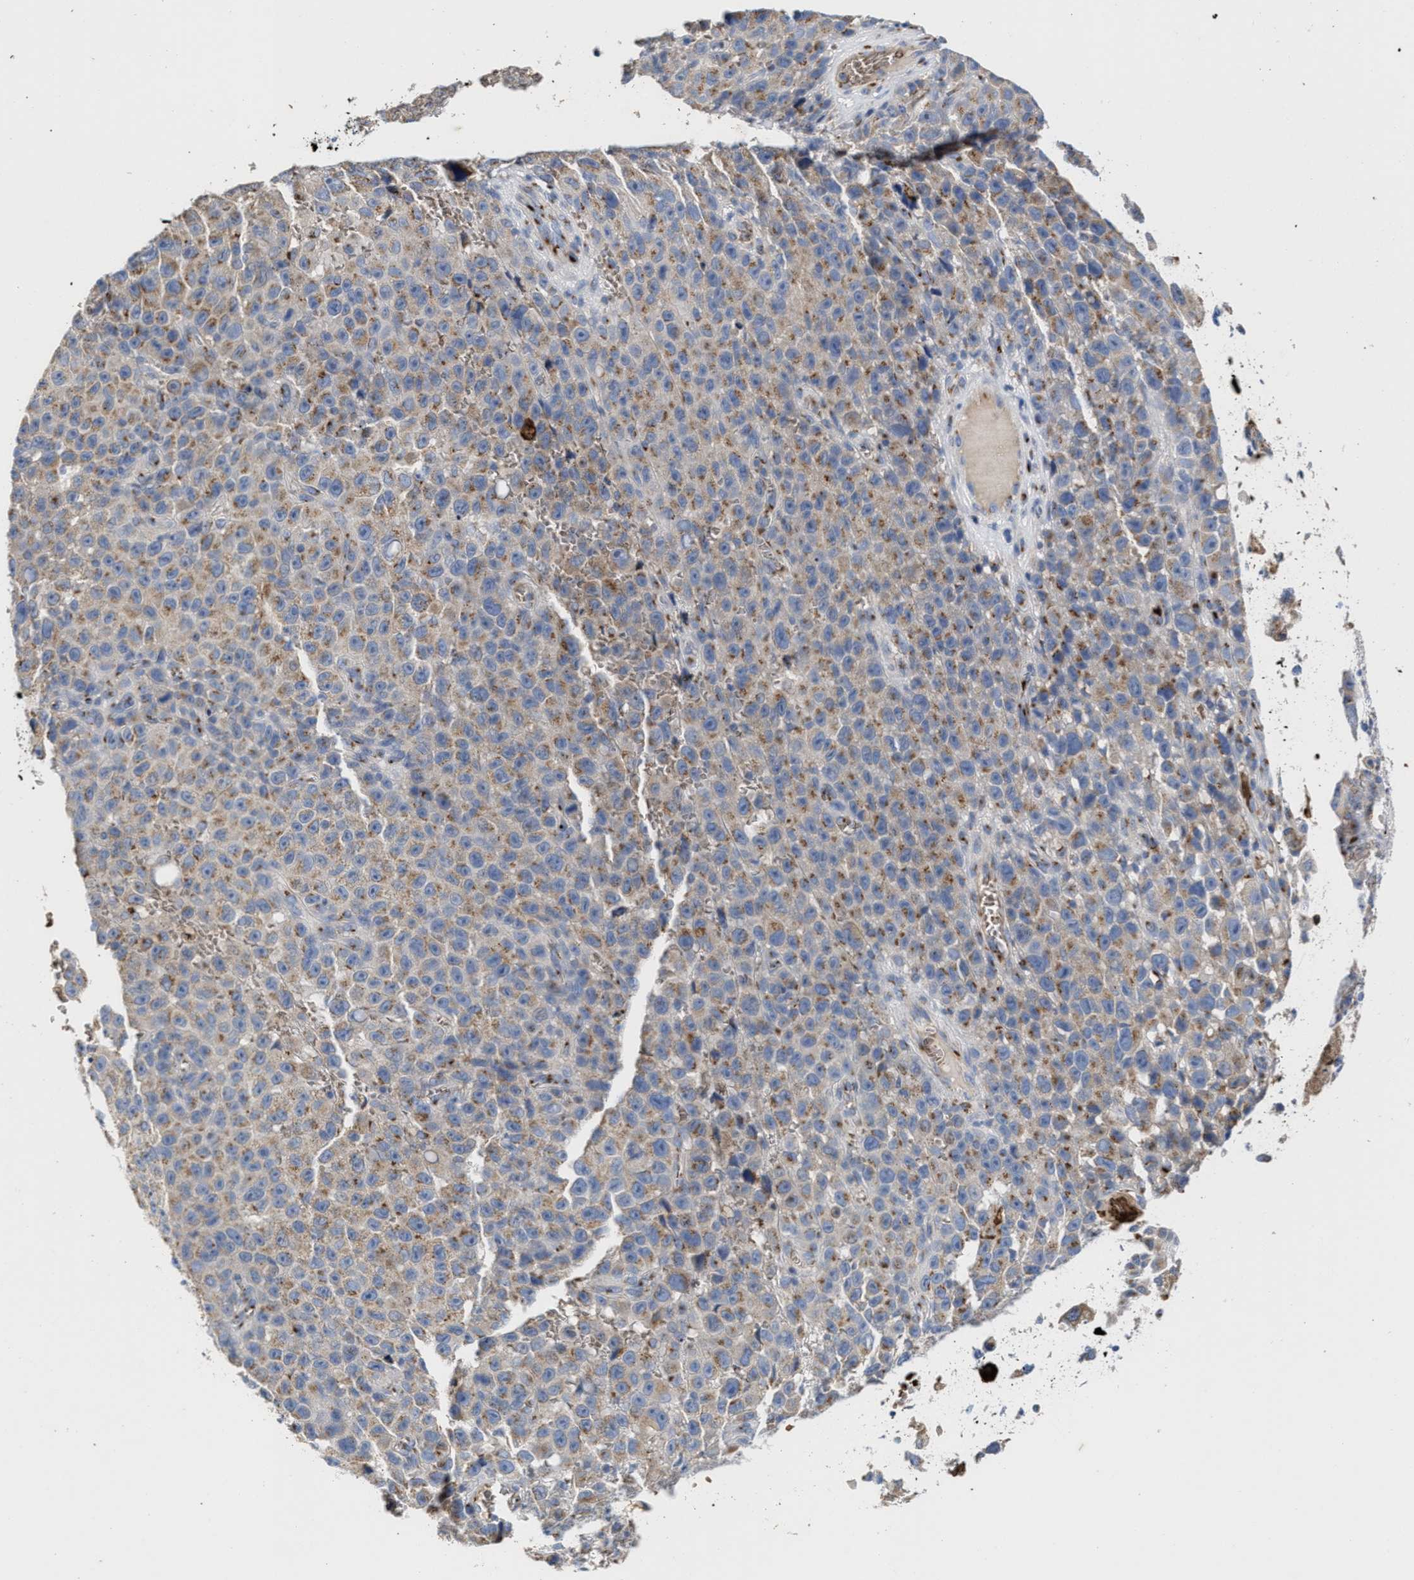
{"staining": {"intensity": "moderate", "quantity": "25%-75%", "location": "cytoplasmic/membranous"}, "tissue": "skin cancer", "cell_type": "Tumor cells", "image_type": "cancer", "snomed": [{"axis": "morphology", "description": "Squamous cell carcinoma, NOS"}, {"axis": "topography", "description": "Skin"}], "caption": "Immunohistochemistry staining of skin cancer (squamous cell carcinoma), which reveals medium levels of moderate cytoplasmic/membranous positivity in approximately 25%-75% of tumor cells indicating moderate cytoplasmic/membranous protein staining. The staining was performed using DAB (3,3'-diaminobenzidine) (brown) for protein detection and nuclei were counterstained in hematoxylin (blue).", "gene": "CCL2", "patient": {"sex": "female", "age": 44}}